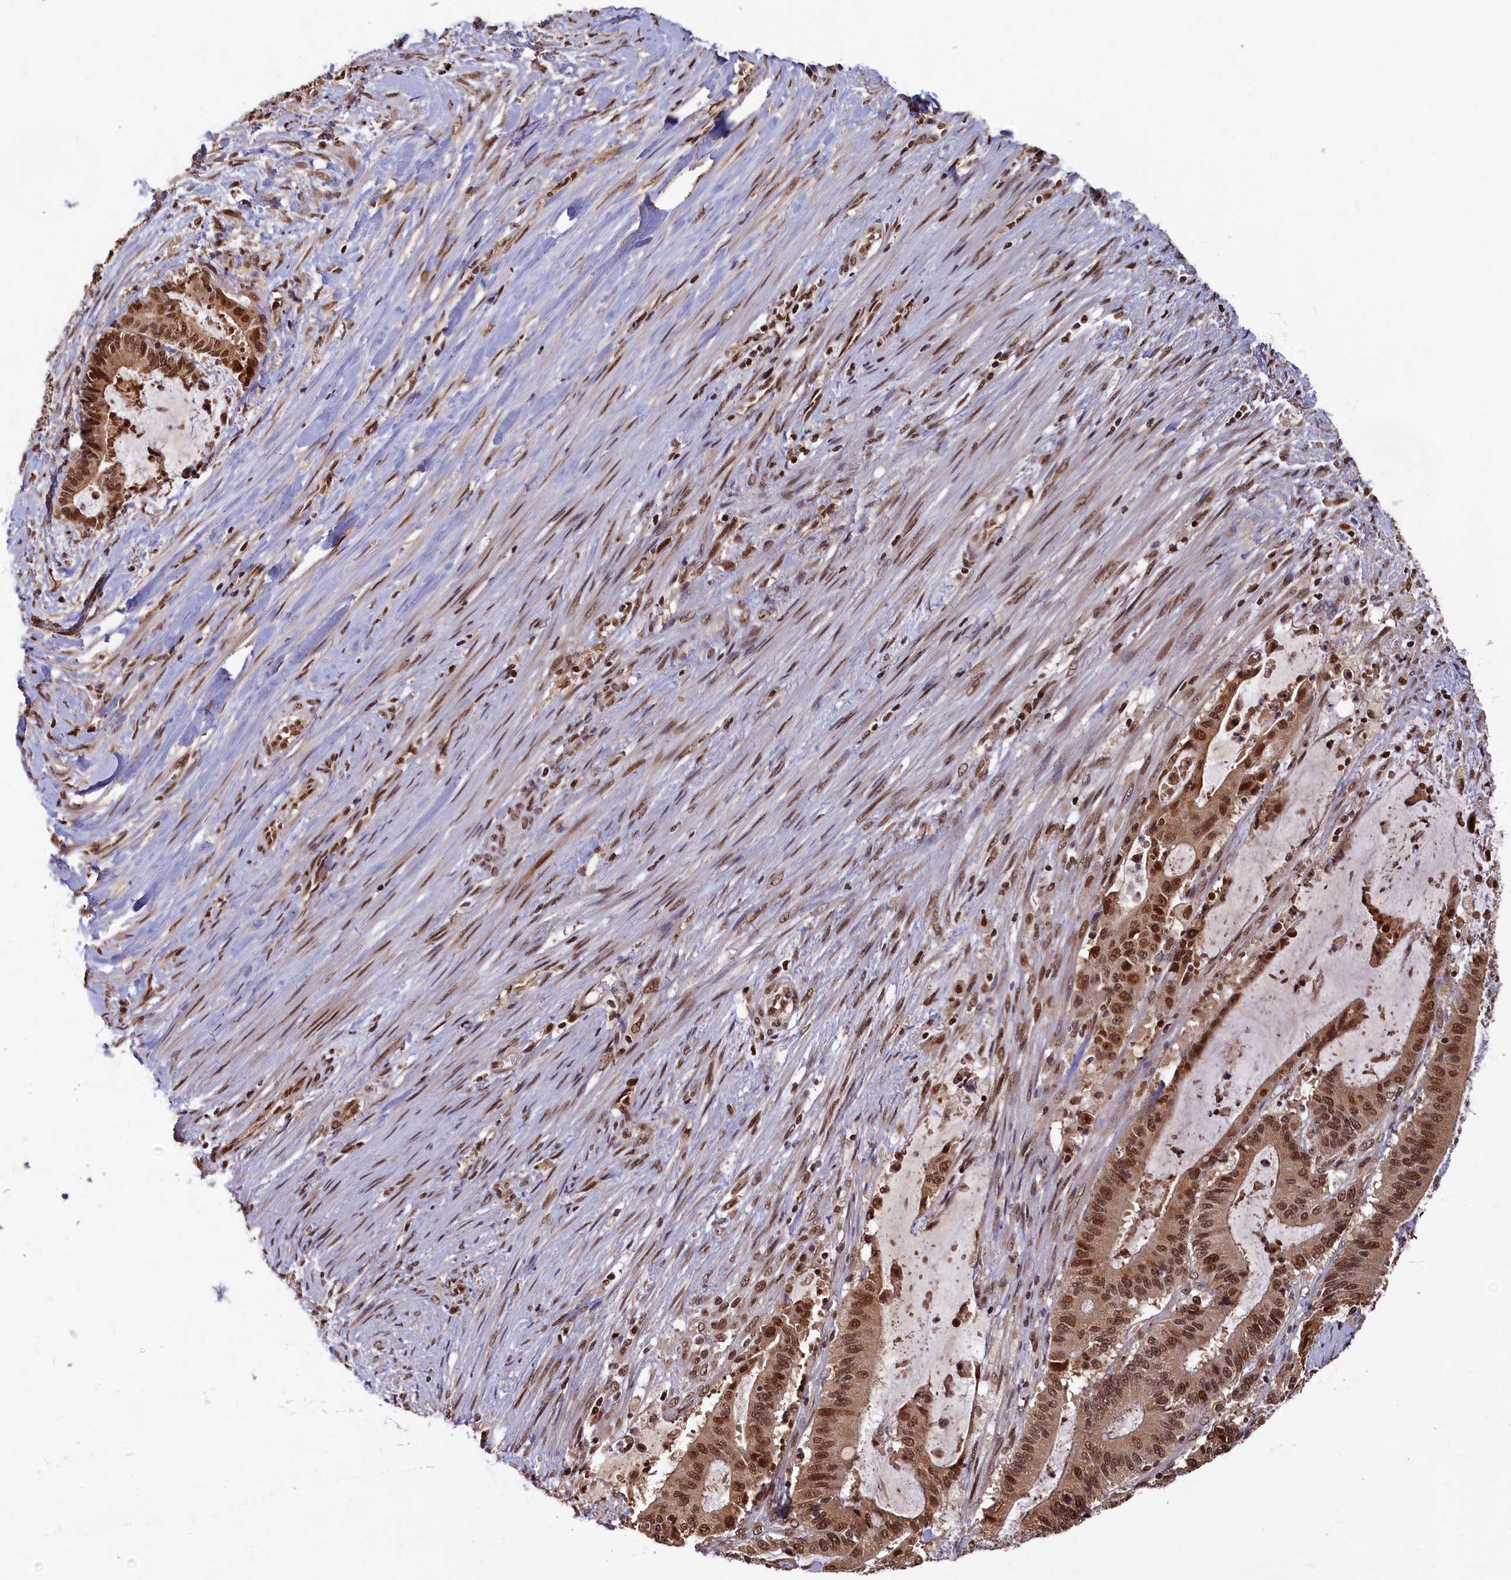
{"staining": {"intensity": "strong", "quantity": ">75%", "location": "nuclear"}, "tissue": "liver cancer", "cell_type": "Tumor cells", "image_type": "cancer", "snomed": [{"axis": "morphology", "description": "Normal tissue, NOS"}, {"axis": "morphology", "description": "Cholangiocarcinoma"}, {"axis": "topography", "description": "Liver"}, {"axis": "topography", "description": "Peripheral nerve tissue"}], "caption": "Protein expression analysis of human liver cancer (cholangiocarcinoma) reveals strong nuclear staining in approximately >75% of tumor cells. (DAB IHC with brightfield microscopy, high magnification).", "gene": "CKAP2L", "patient": {"sex": "female", "age": 73}}